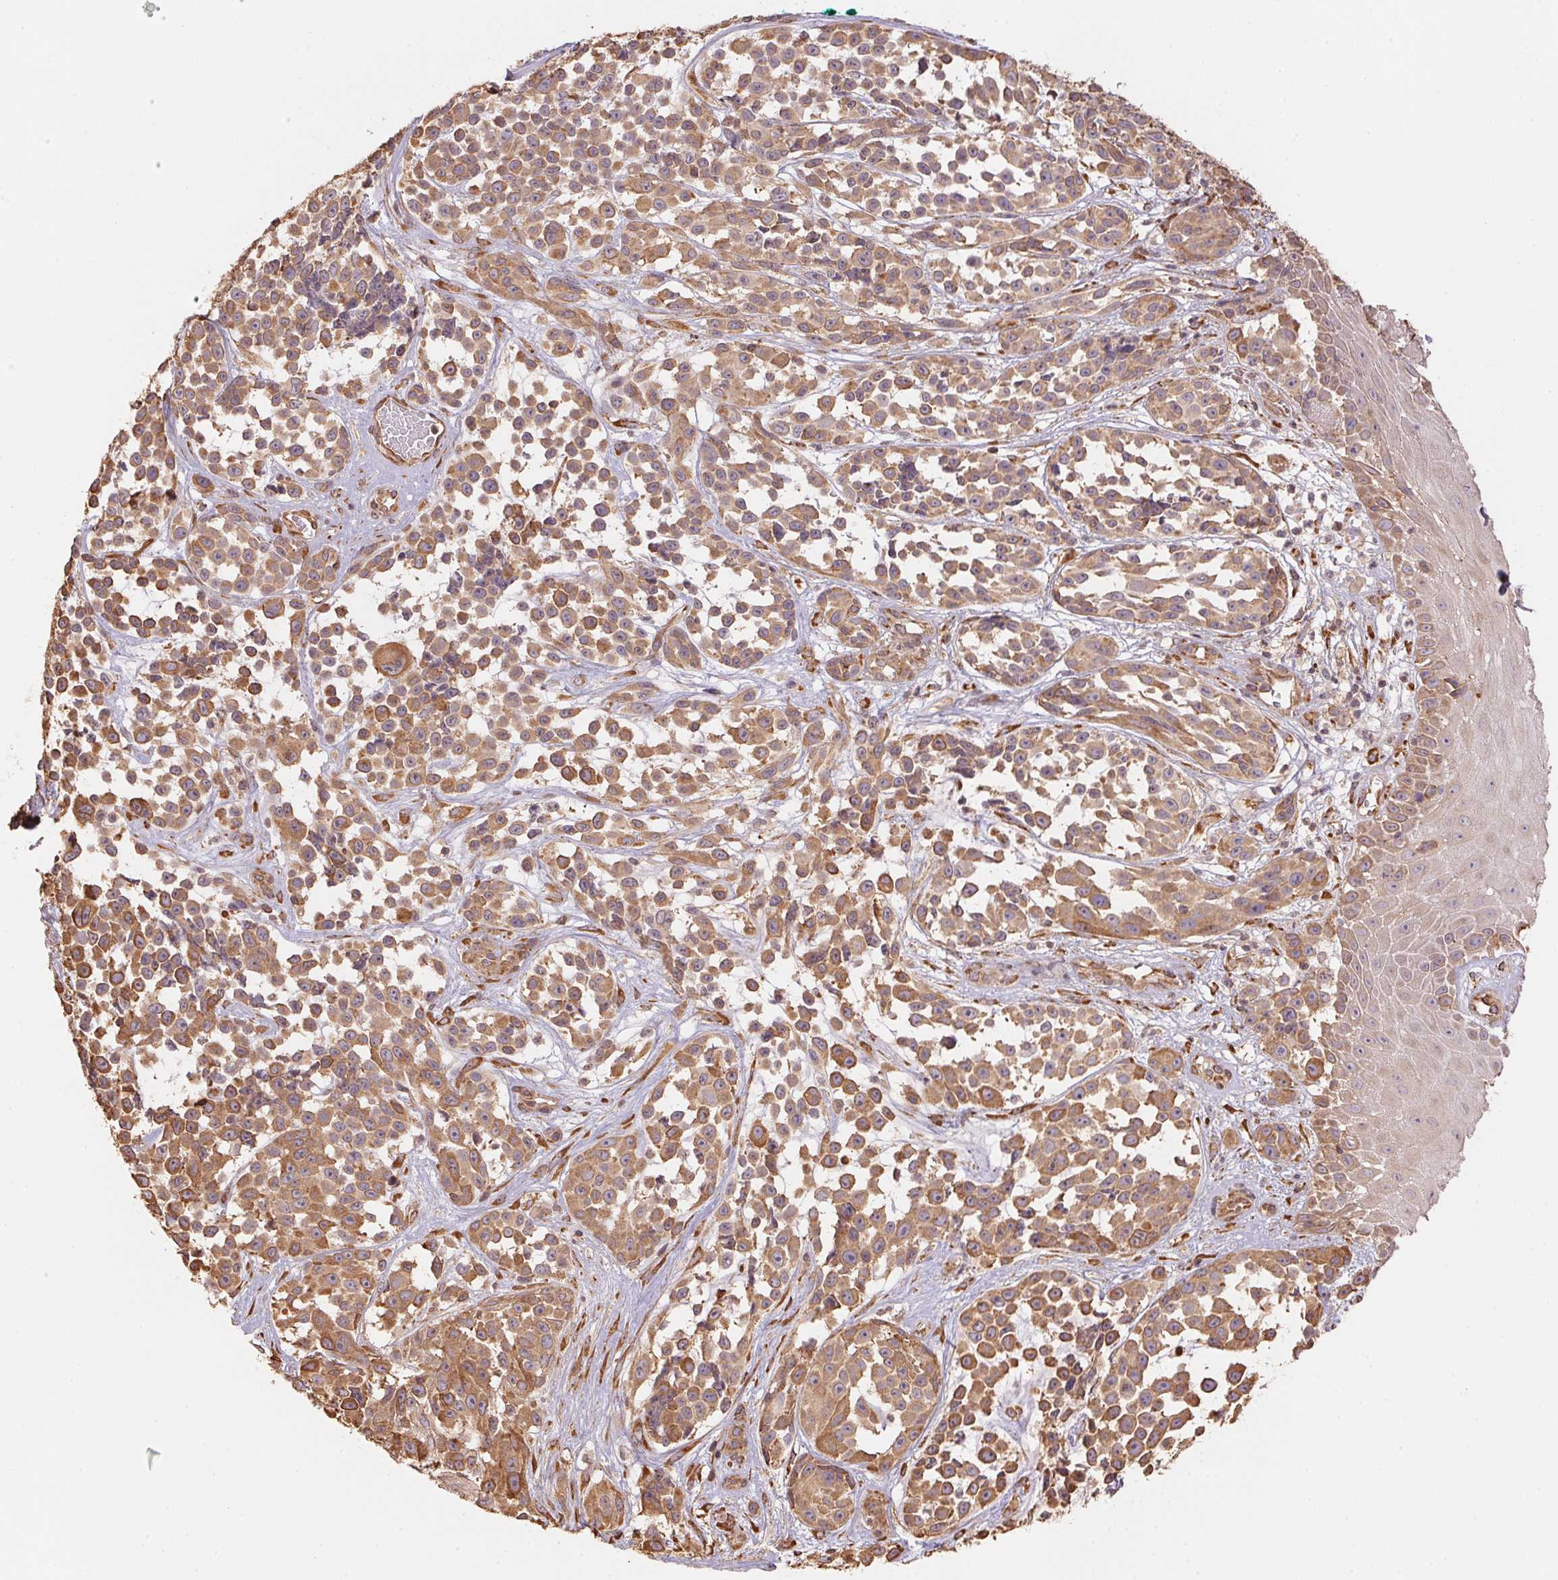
{"staining": {"intensity": "moderate", "quantity": ">75%", "location": "cytoplasmic/membranous"}, "tissue": "melanoma", "cell_type": "Tumor cells", "image_type": "cancer", "snomed": [{"axis": "morphology", "description": "Malignant melanoma, NOS"}, {"axis": "topography", "description": "Skin"}], "caption": "Immunohistochemical staining of human malignant melanoma displays moderate cytoplasmic/membranous protein expression in about >75% of tumor cells. Using DAB (3,3'-diaminobenzidine) (brown) and hematoxylin (blue) stains, captured at high magnification using brightfield microscopy.", "gene": "C6orf163", "patient": {"sex": "female", "age": 88}}